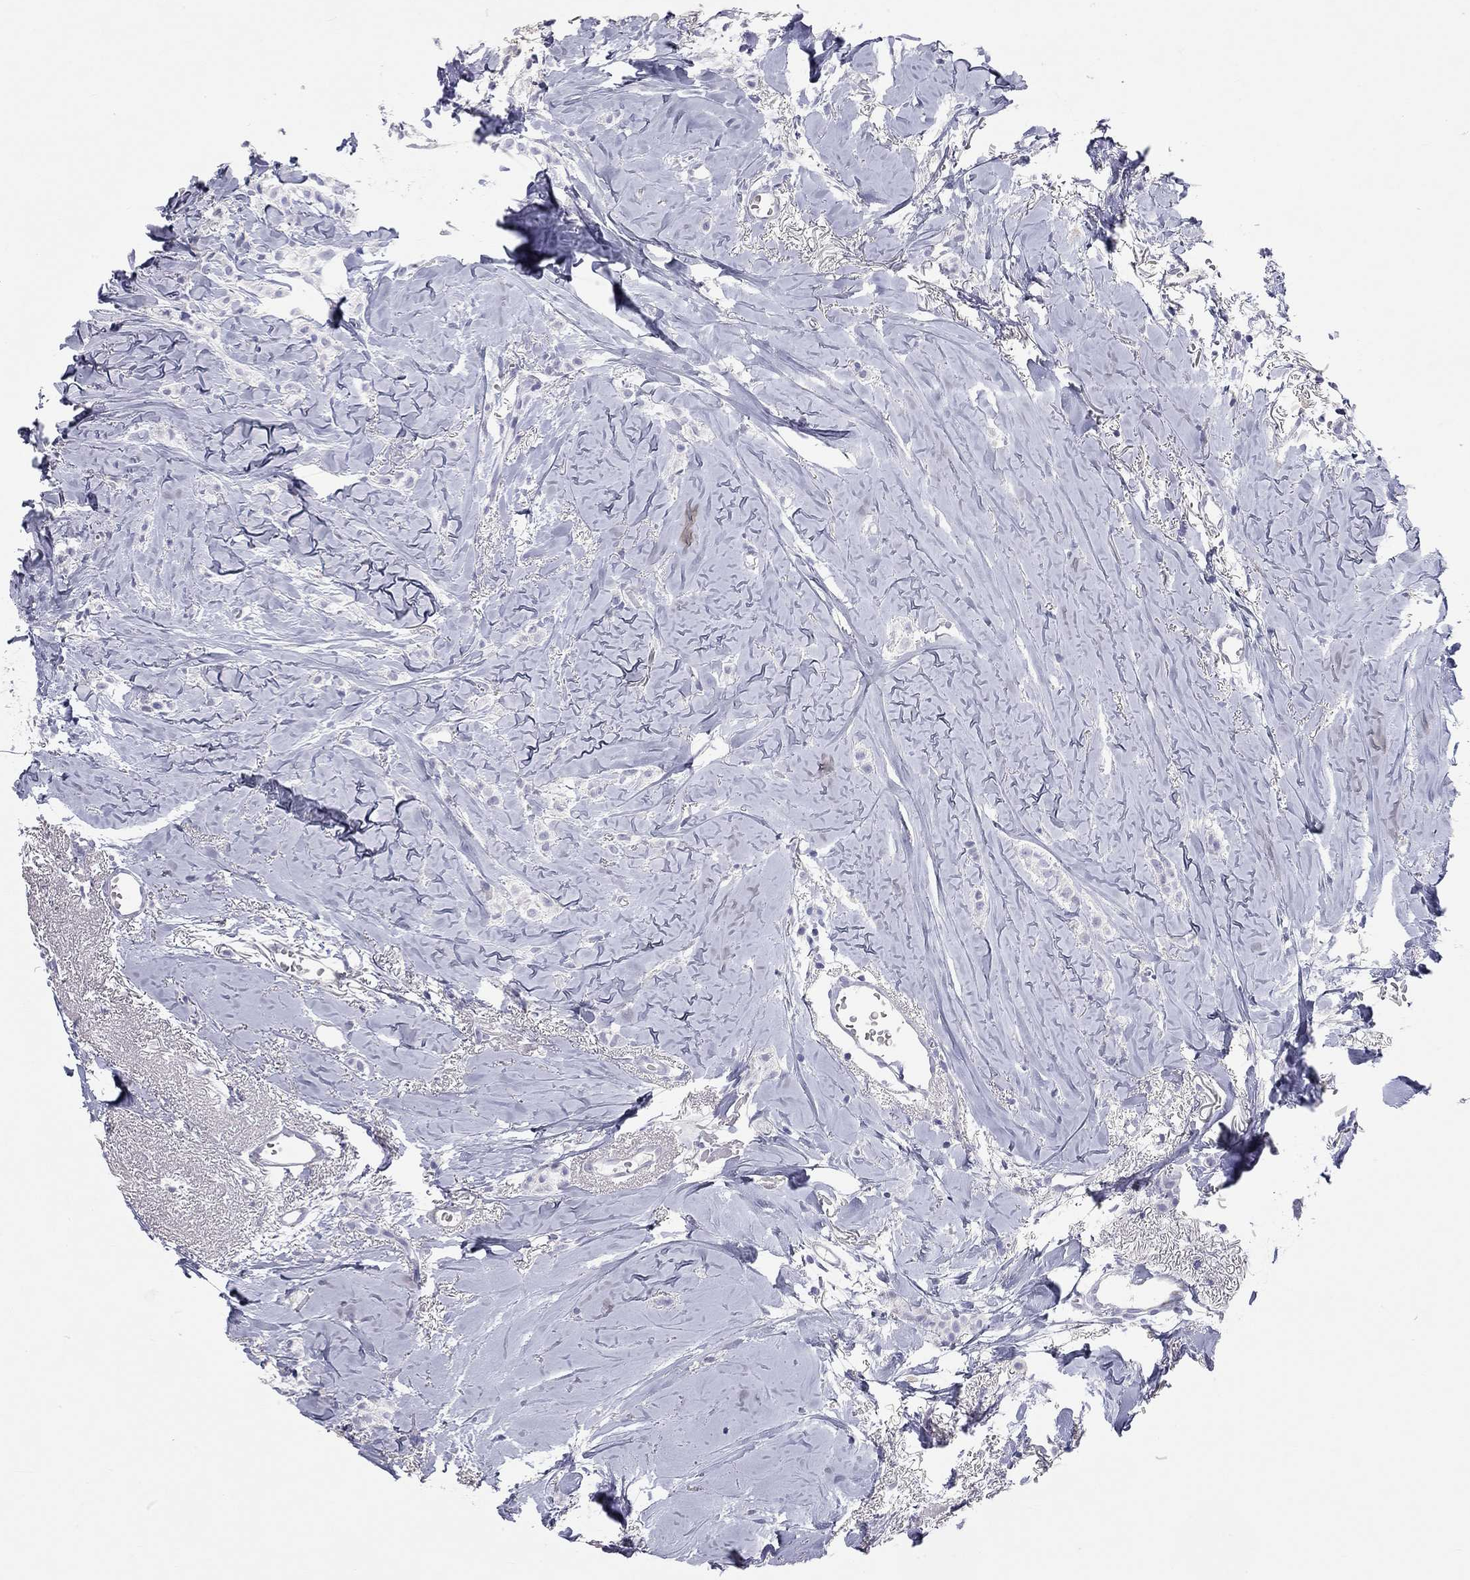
{"staining": {"intensity": "negative", "quantity": "none", "location": "none"}, "tissue": "breast cancer", "cell_type": "Tumor cells", "image_type": "cancer", "snomed": [{"axis": "morphology", "description": "Duct carcinoma"}, {"axis": "topography", "description": "Breast"}], "caption": "High magnification brightfield microscopy of breast cancer stained with DAB (3,3'-diaminobenzidine) (brown) and counterstained with hematoxylin (blue): tumor cells show no significant expression. Brightfield microscopy of immunohistochemistry (IHC) stained with DAB (3,3'-diaminobenzidine) (brown) and hematoxylin (blue), captured at high magnification.", "gene": "PCDHGC5", "patient": {"sex": "female", "age": 85}}